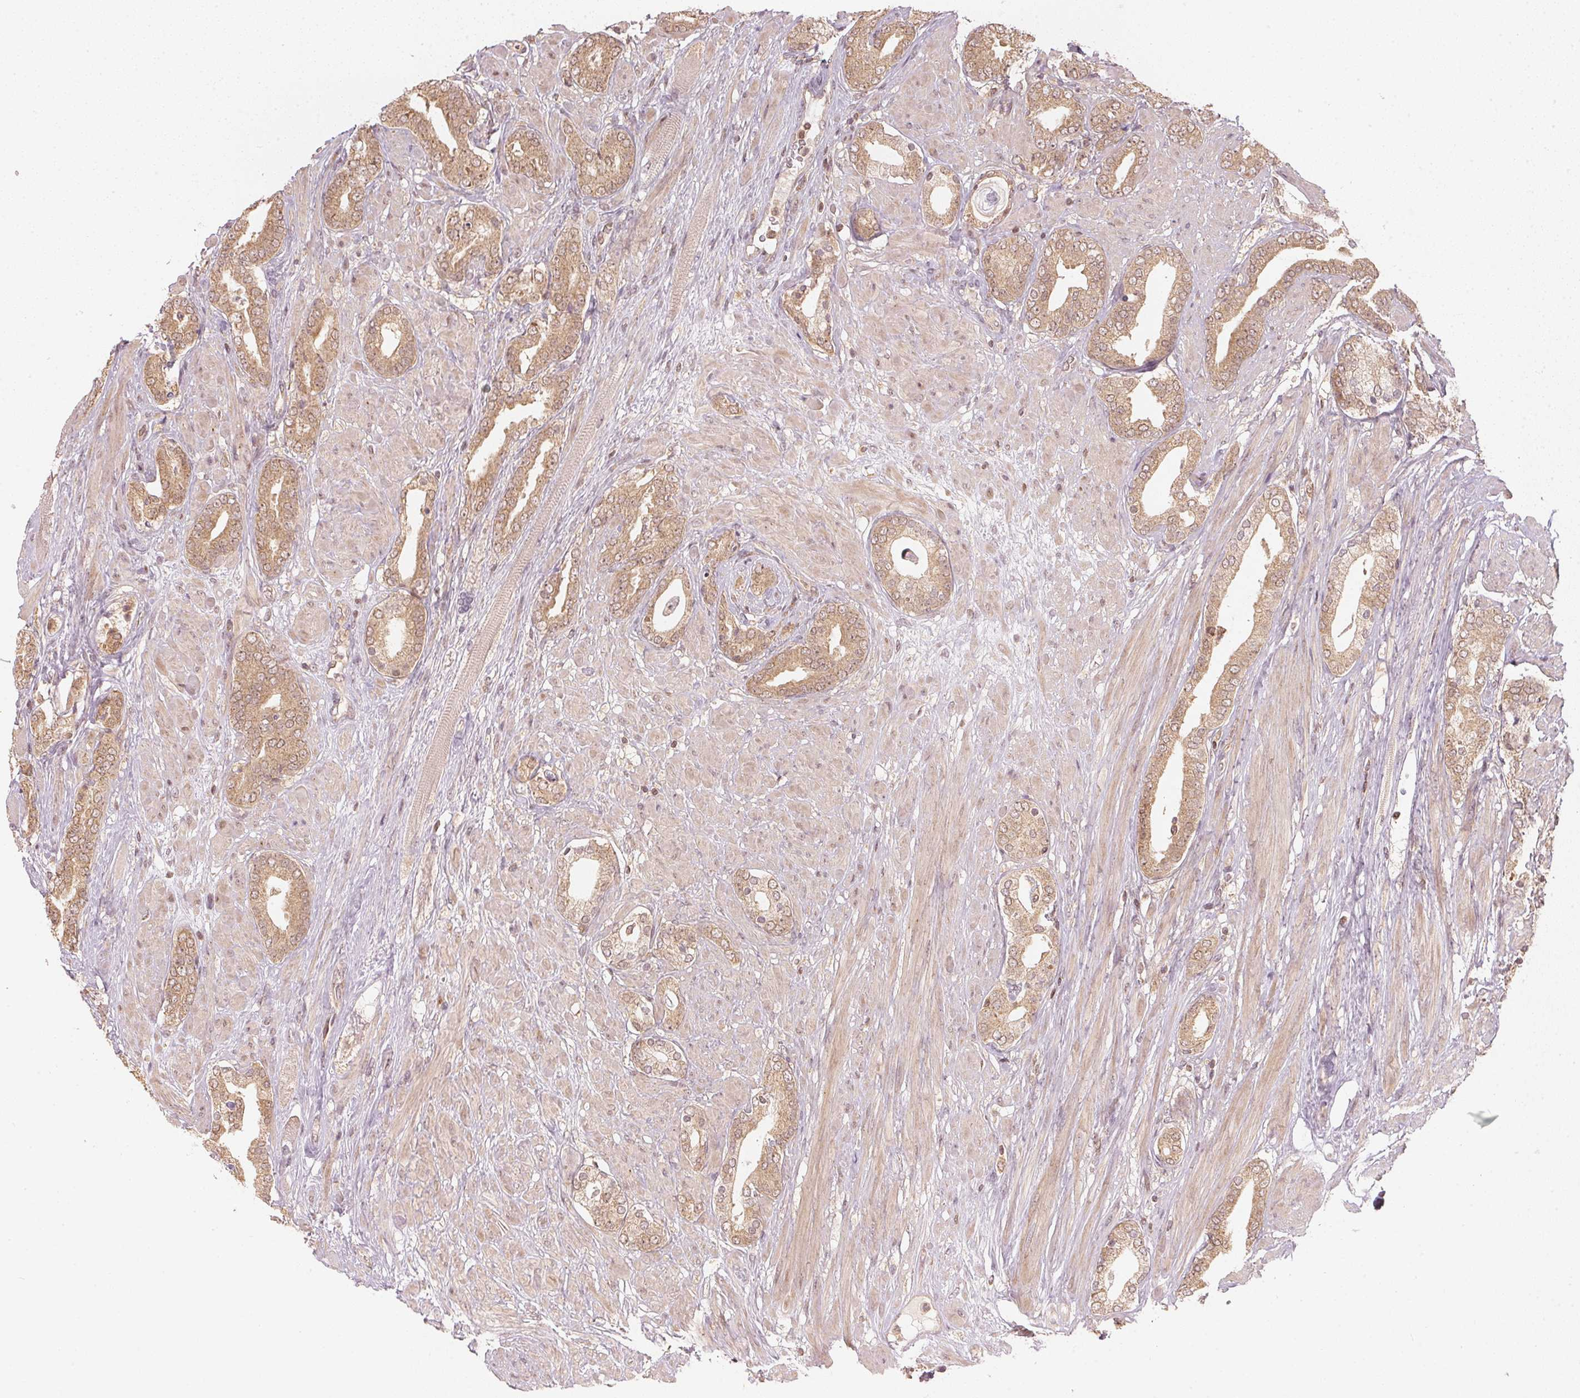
{"staining": {"intensity": "moderate", "quantity": ">75%", "location": "cytoplasmic/membranous"}, "tissue": "prostate cancer", "cell_type": "Tumor cells", "image_type": "cancer", "snomed": [{"axis": "morphology", "description": "Adenocarcinoma, High grade"}, {"axis": "topography", "description": "Prostate"}], "caption": "IHC image of neoplastic tissue: adenocarcinoma (high-grade) (prostate) stained using immunohistochemistry reveals medium levels of moderate protein expression localized specifically in the cytoplasmic/membranous of tumor cells, appearing as a cytoplasmic/membranous brown color.", "gene": "UBE2L3", "patient": {"sex": "male", "age": 56}}